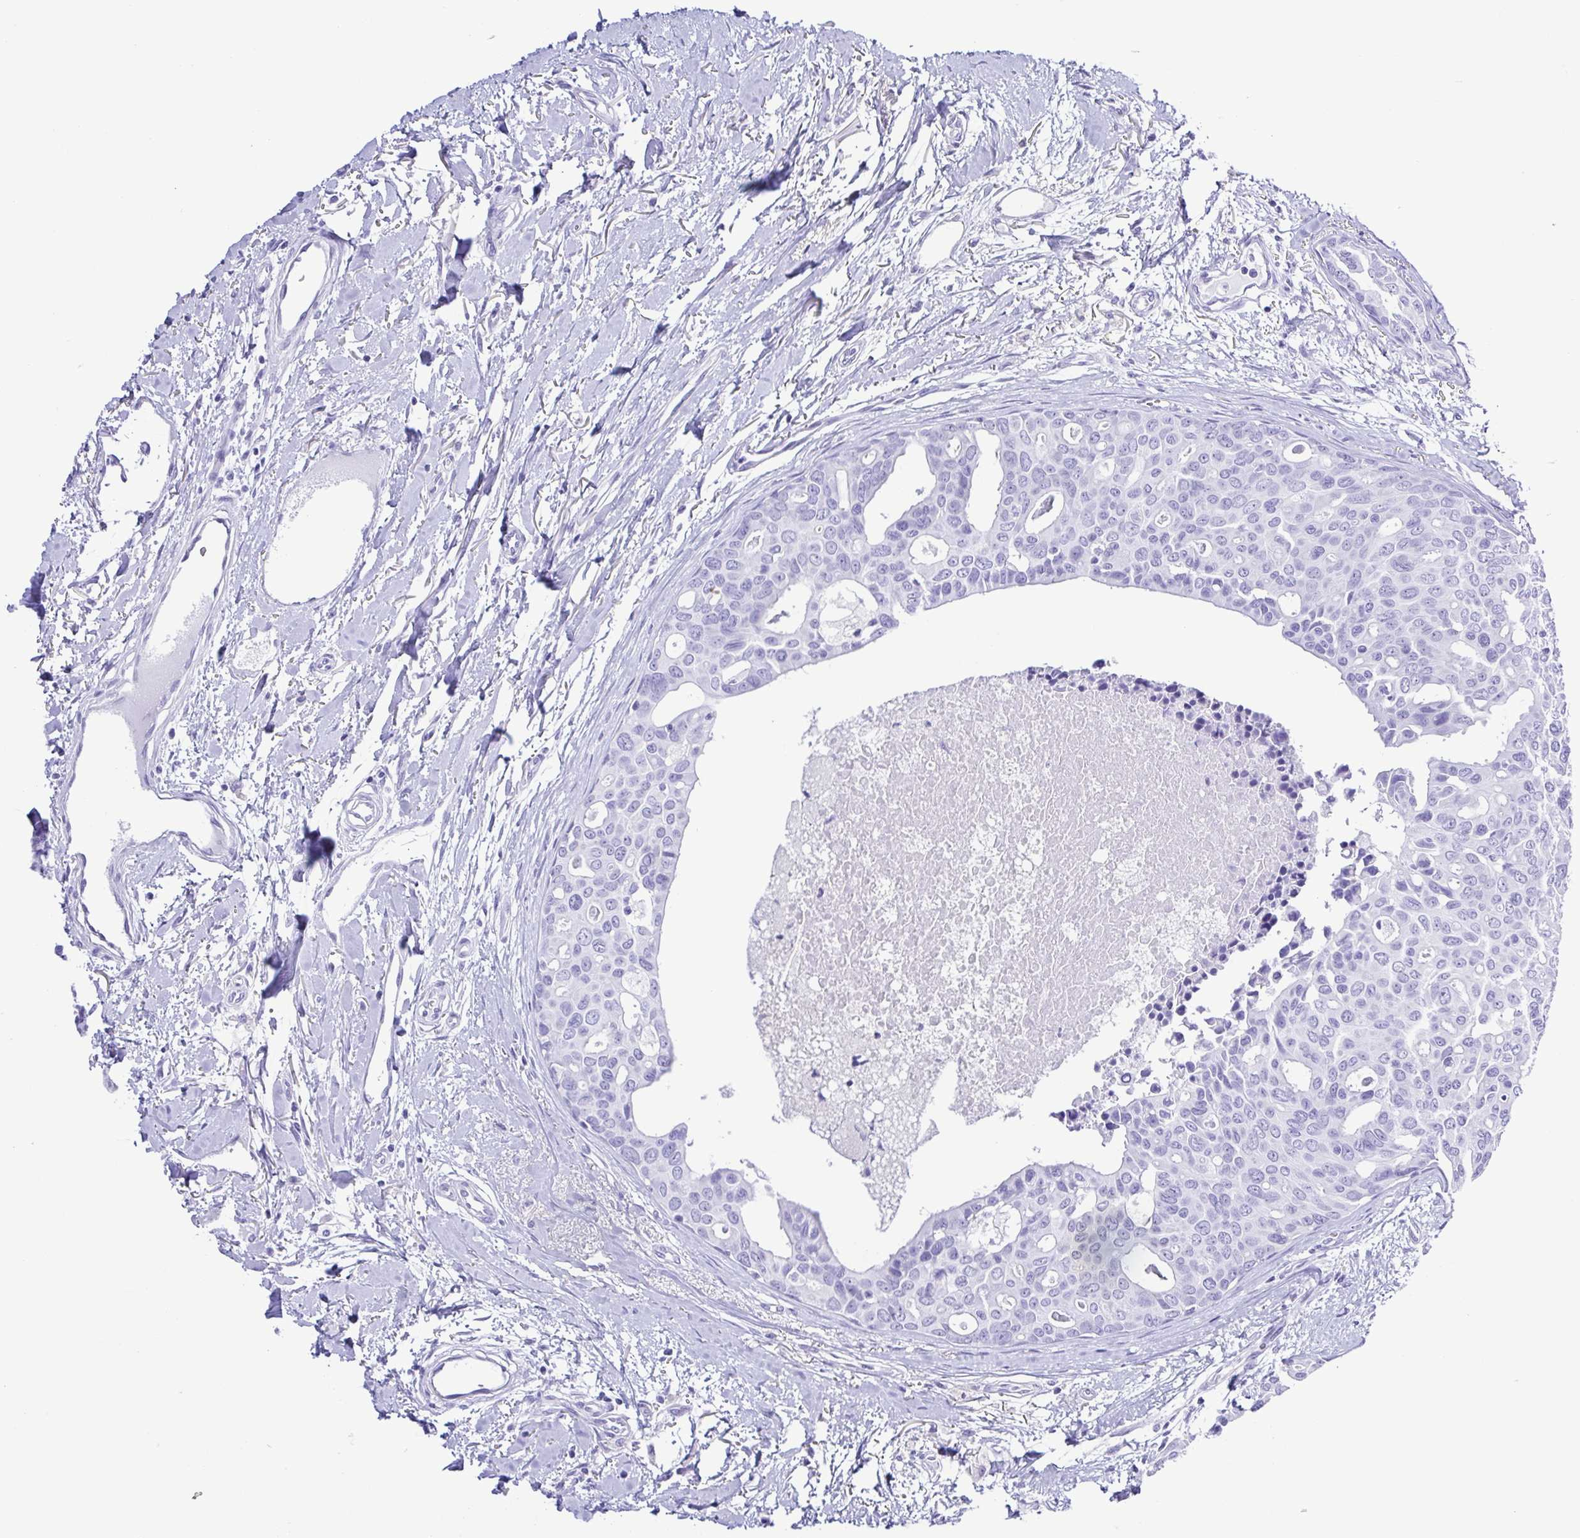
{"staining": {"intensity": "negative", "quantity": "none", "location": "none"}, "tissue": "breast cancer", "cell_type": "Tumor cells", "image_type": "cancer", "snomed": [{"axis": "morphology", "description": "Duct carcinoma"}, {"axis": "topography", "description": "Breast"}], "caption": "DAB immunohistochemical staining of breast cancer shows no significant positivity in tumor cells. (IHC, brightfield microscopy, high magnification).", "gene": "SYT1", "patient": {"sex": "female", "age": 54}}